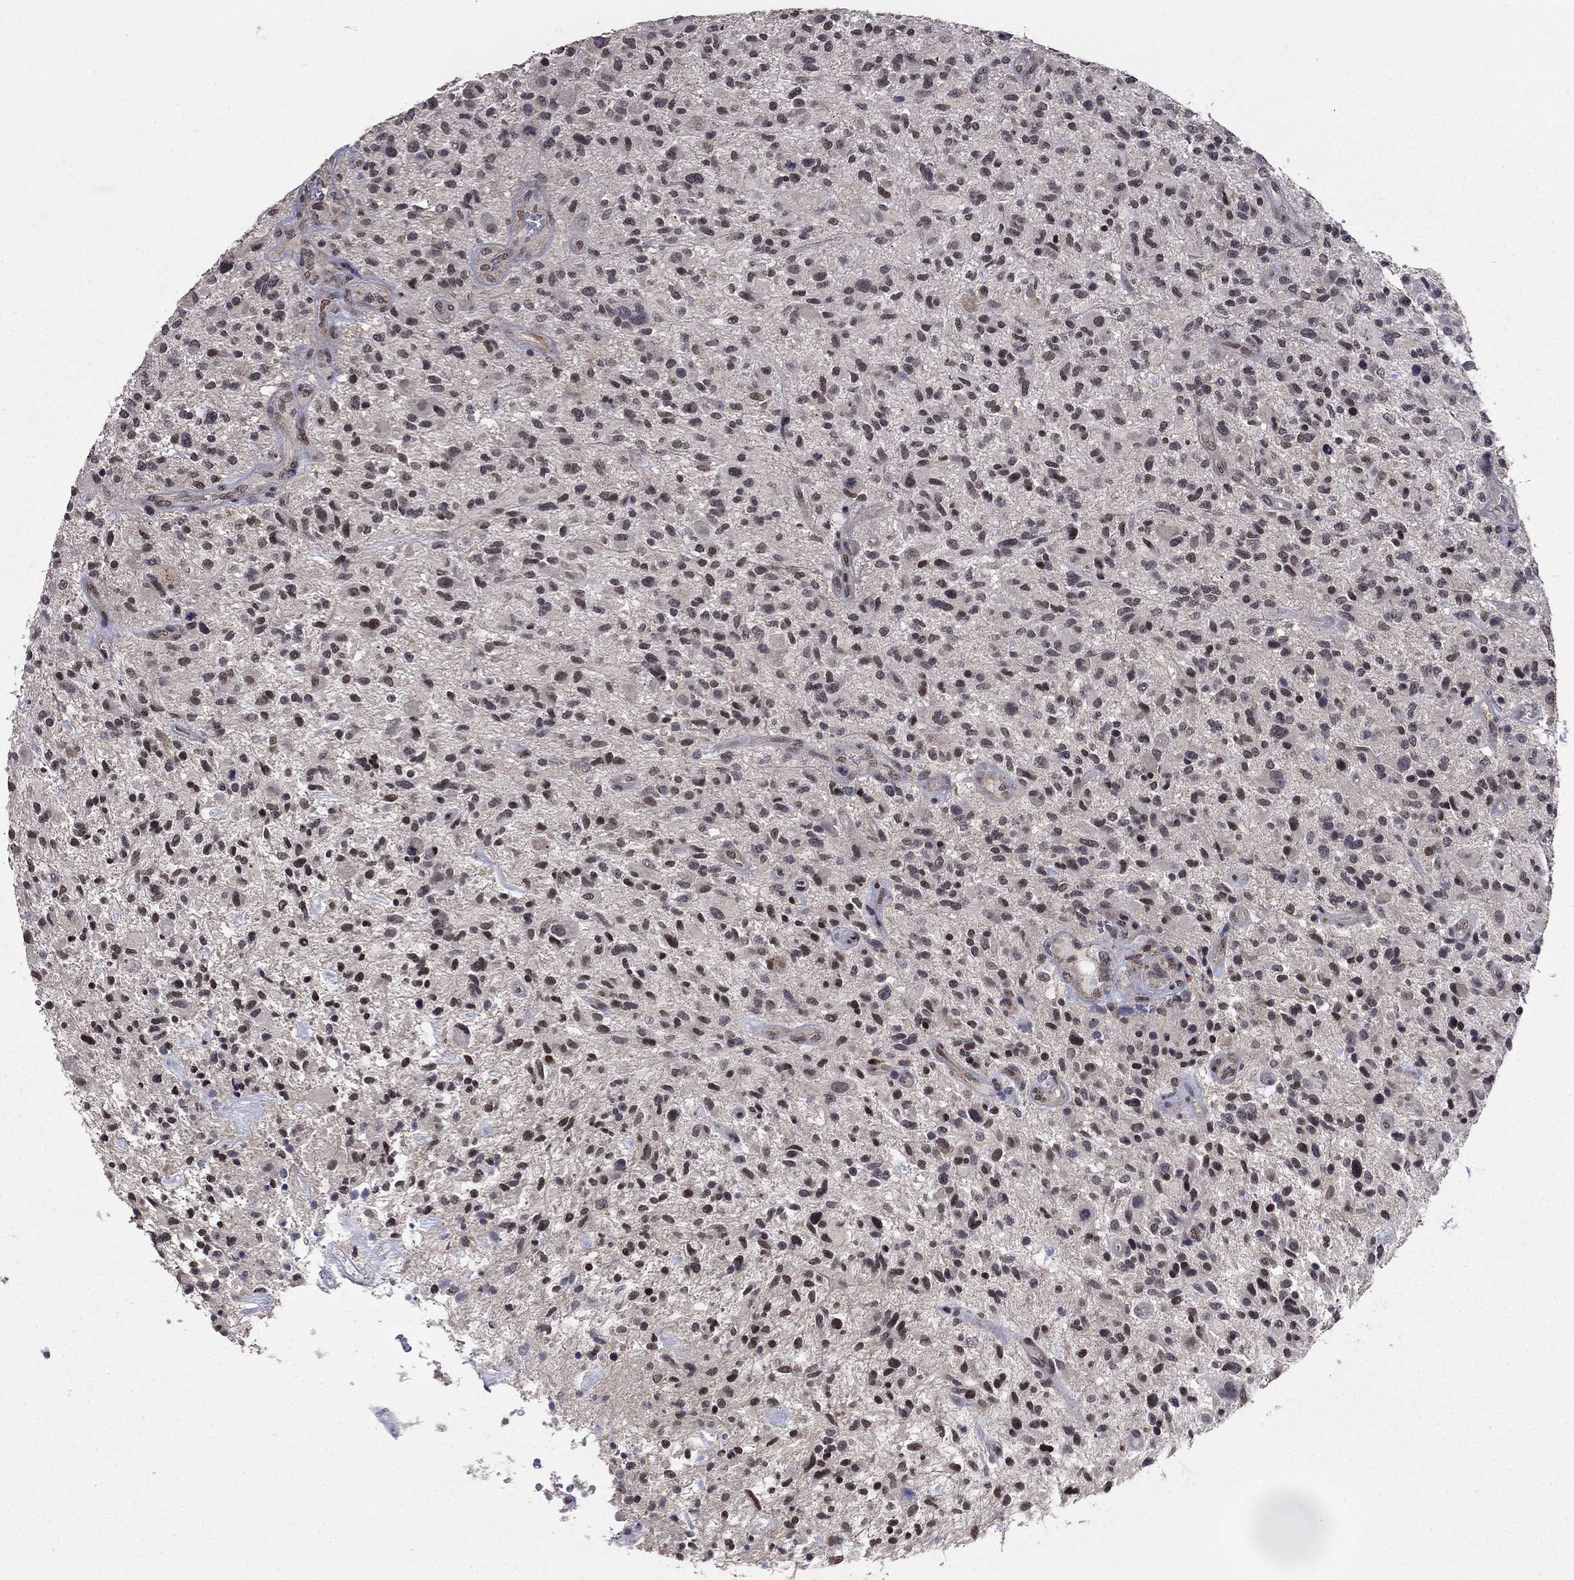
{"staining": {"intensity": "negative", "quantity": "none", "location": "none"}, "tissue": "glioma", "cell_type": "Tumor cells", "image_type": "cancer", "snomed": [{"axis": "morphology", "description": "Glioma, malignant, High grade"}, {"axis": "topography", "description": "Brain"}], "caption": "The histopathology image reveals no staining of tumor cells in glioma.", "gene": "GRIA3", "patient": {"sex": "male", "age": 47}}